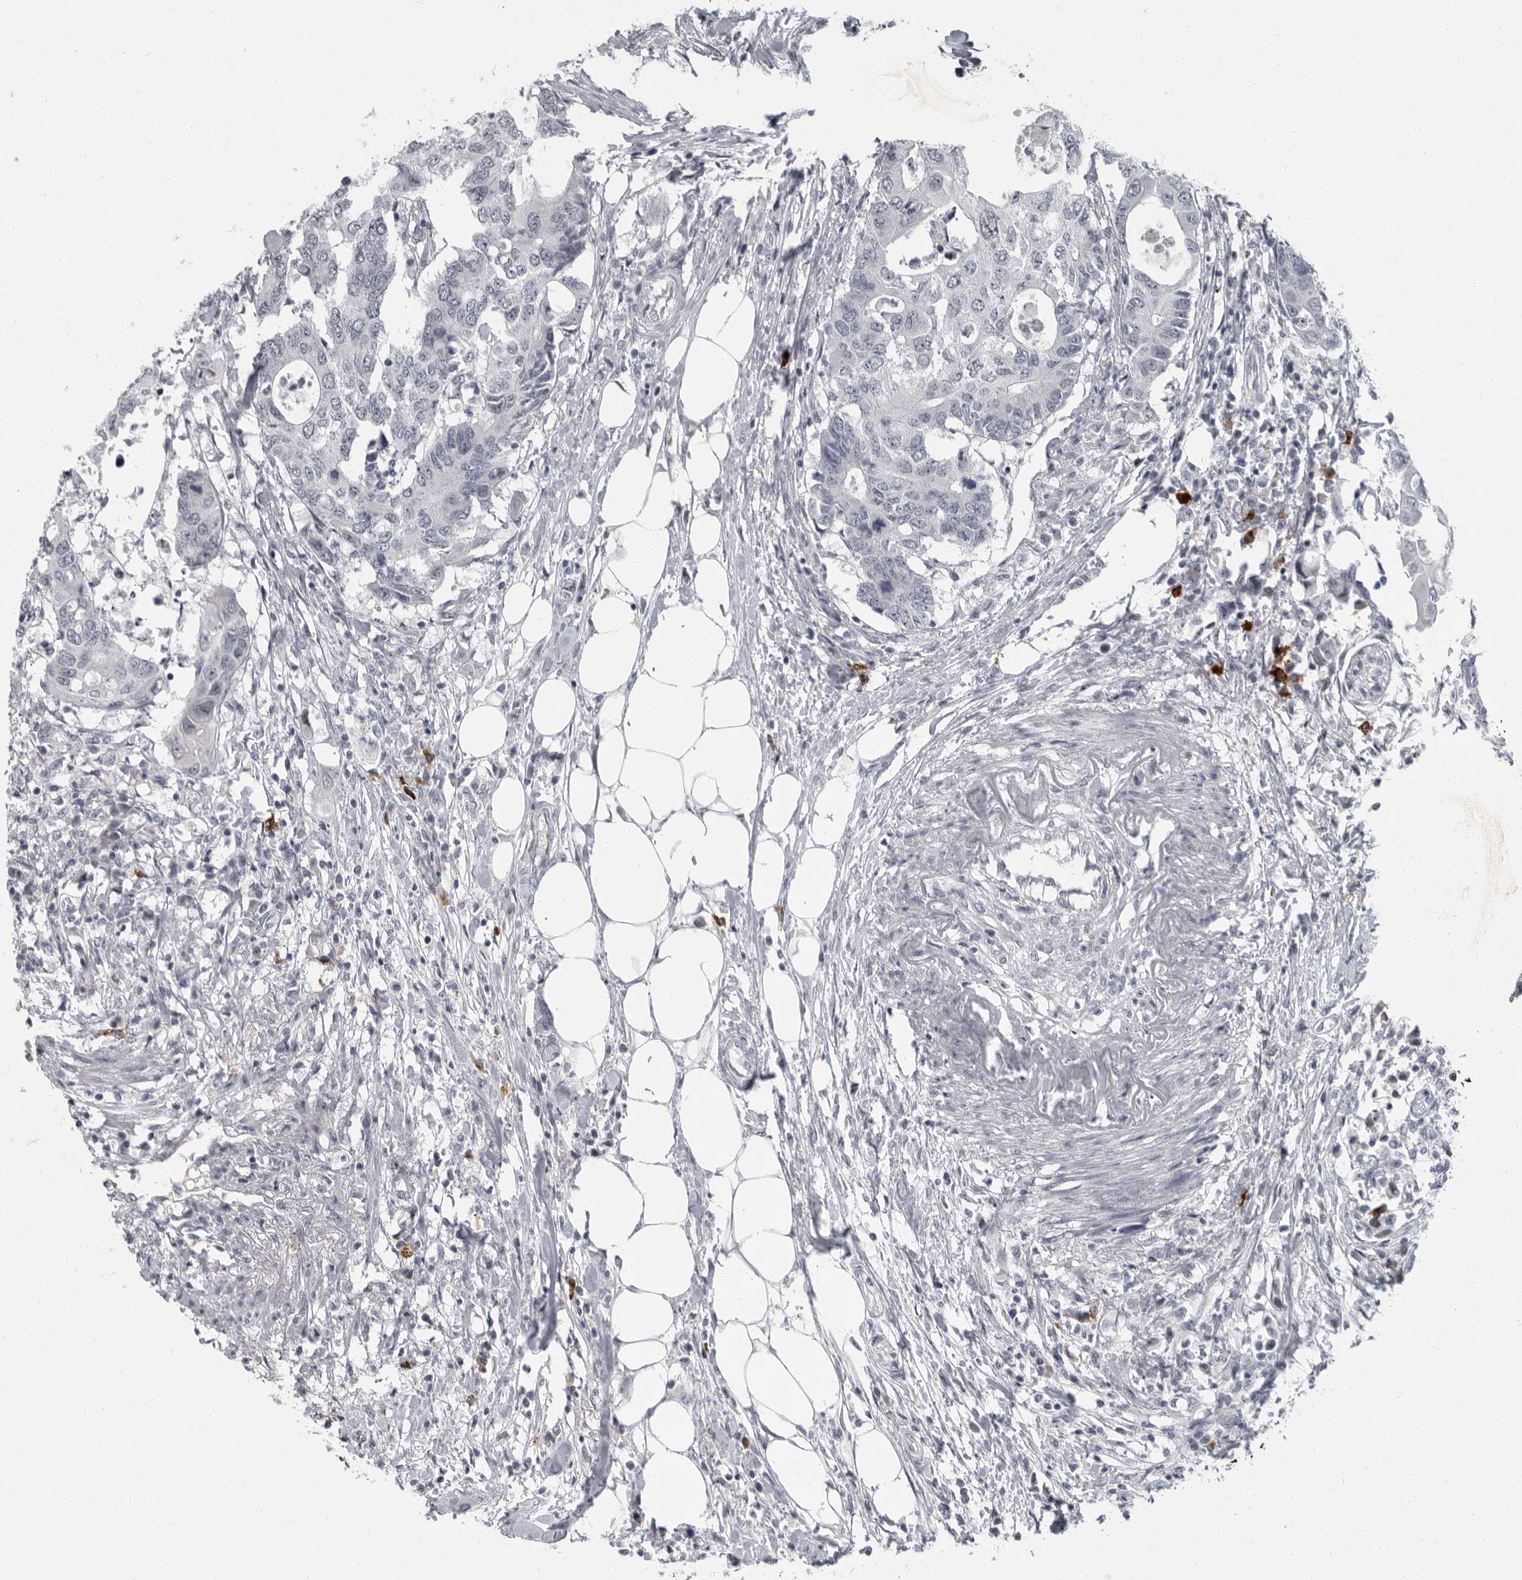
{"staining": {"intensity": "negative", "quantity": "none", "location": "none"}, "tissue": "colorectal cancer", "cell_type": "Tumor cells", "image_type": "cancer", "snomed": [{"axis": "morphology", "description": "Adenocarcinoma, NOS"}, {"axis": "topography", "description": "Colon"}], "caption": "Tumor cells show no significant positivity in colorectal adenocarcinoma.", "gene": "SLC25A39", "patient": {"sex": "male", "age": 71}}